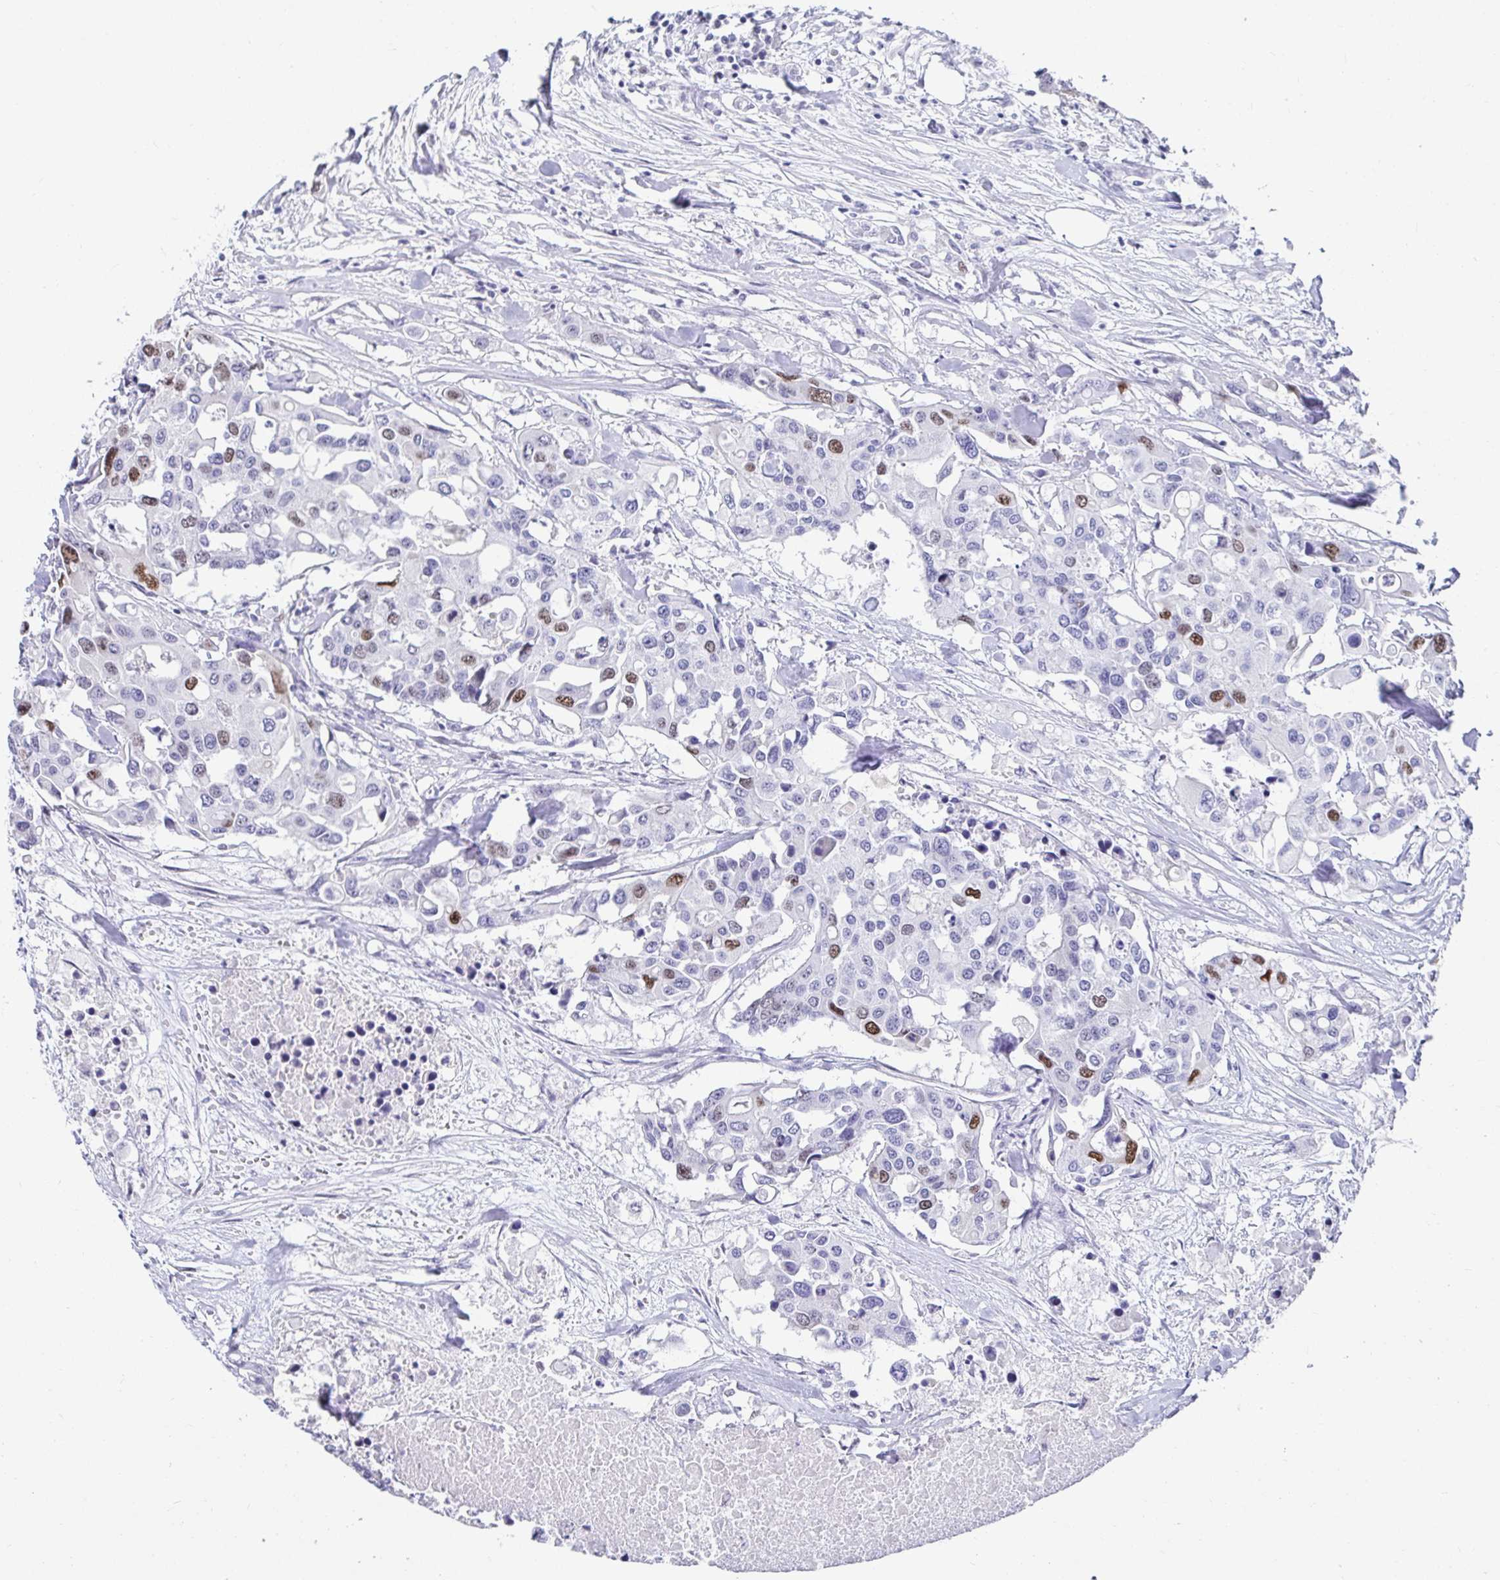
{"staining": {"intensity": "moderate", "quantity": "<25%", "location": "nuclear"}, "tissue": "colorectal cancer", "cell_type": "Tumor cells", "image_type": "cancer", "snomed": [{"axis": "morphology", "description": "Adenocarcinoma, NOS"}, {"axis": "topography", "description": "Colon"}], "caption": "Protein expression analysis of human colorectal cancer reveals moderate nuclear positivity in about <25% of tumor cells. (DAB = brown stain, brightfield microscopy at high magnification).", "gene": "ANLN", "patient": {"sex": "male", "age": 77}}